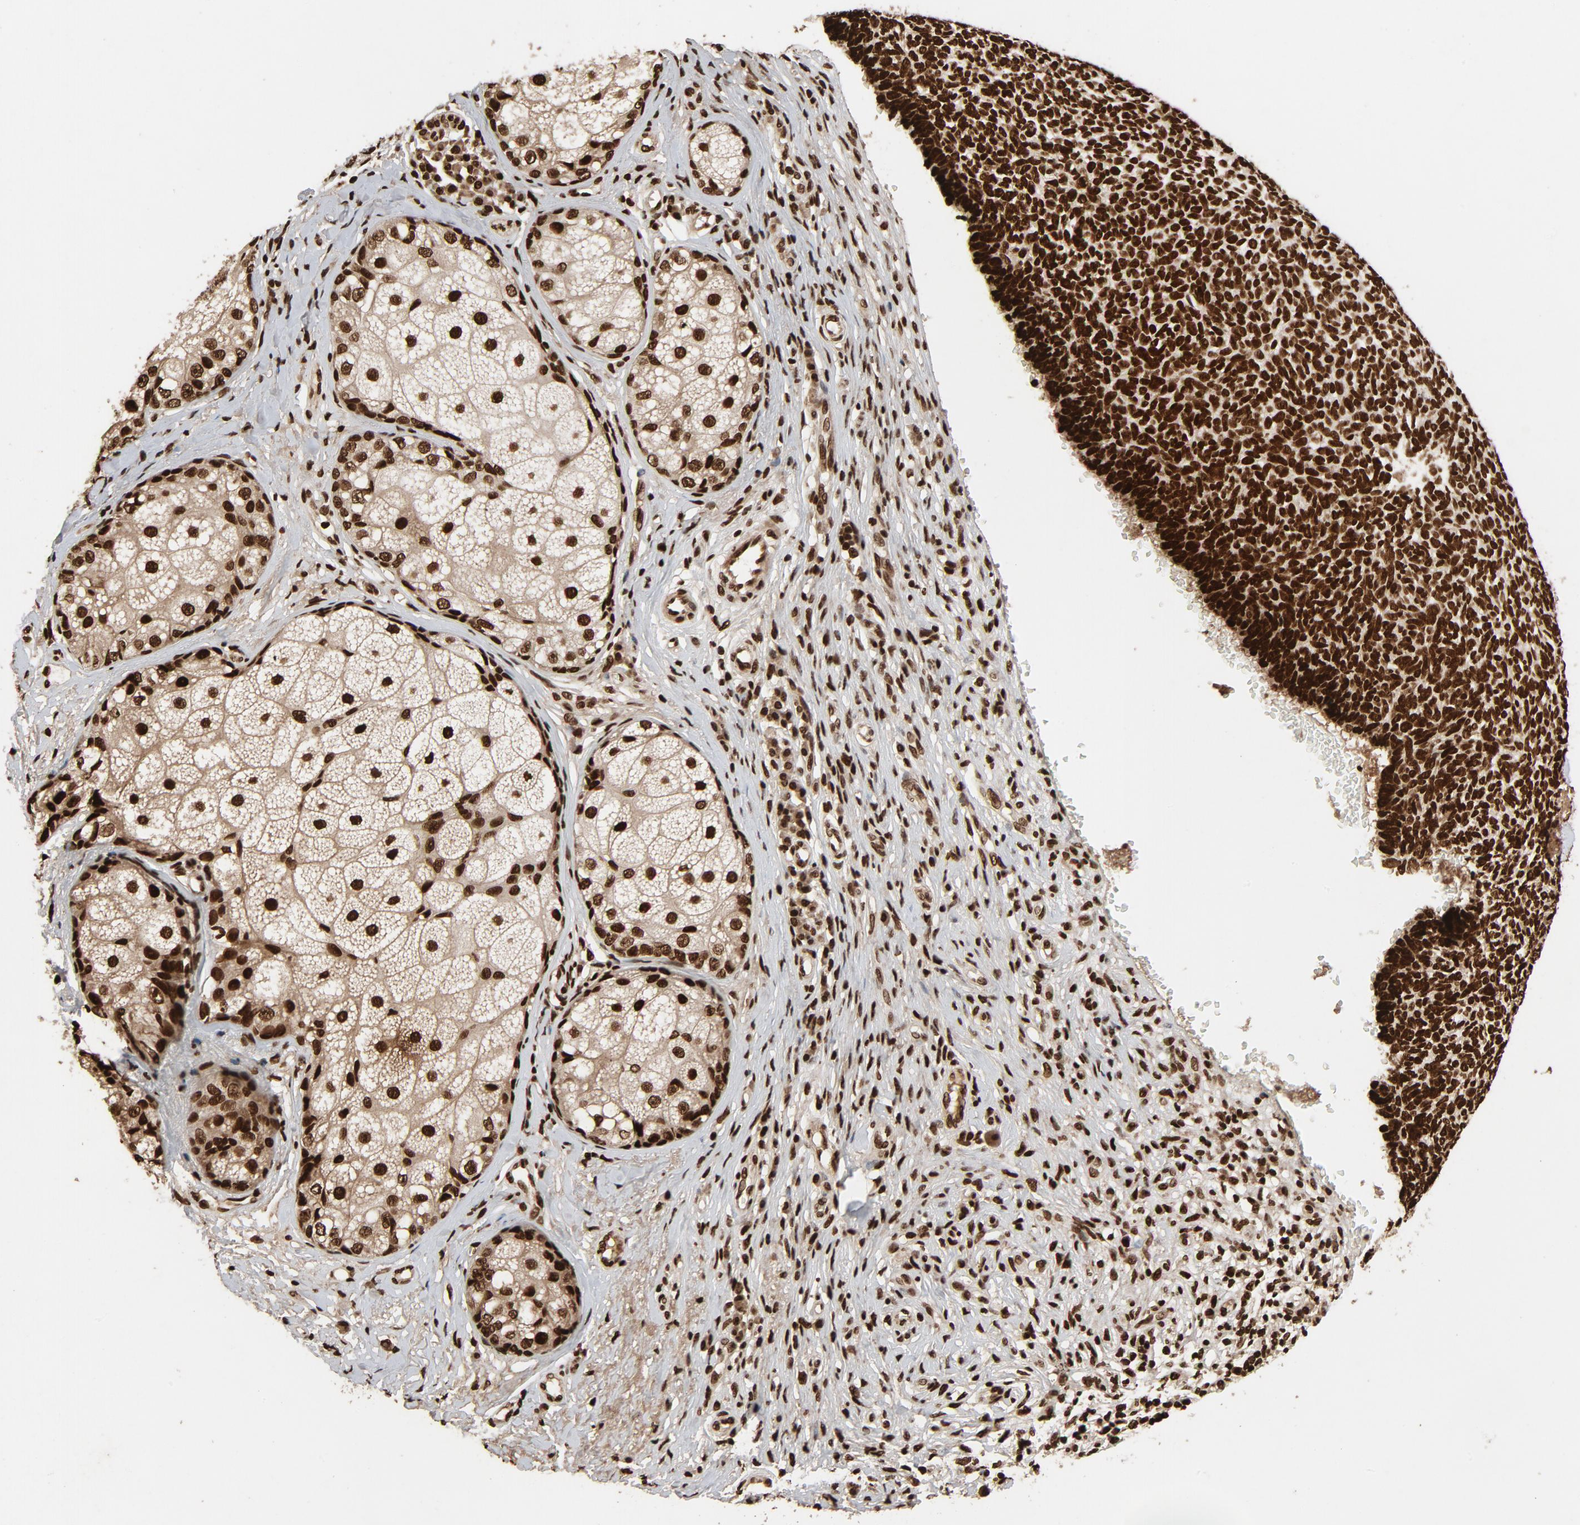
{"staining": {"intensity": "strong", "quantity": ">75%", "location": "nuclear"}, "tissue": "skin cancer", "cell_type": "Tumor cells", "image_type": "cancer", "snomed": [{"axis": "morphology", "description": "Basal cell carcinoma"}, {"axis": "topography", "description": "Skin"}], "caption": "Brown immunohistochemical staining in basal cell carcinoma (skin) shows strong nuclear staining in approximately >75% of tumor cells.", "gene": "TP53BP1", "patient": {"sex": "male", "age": 87}}